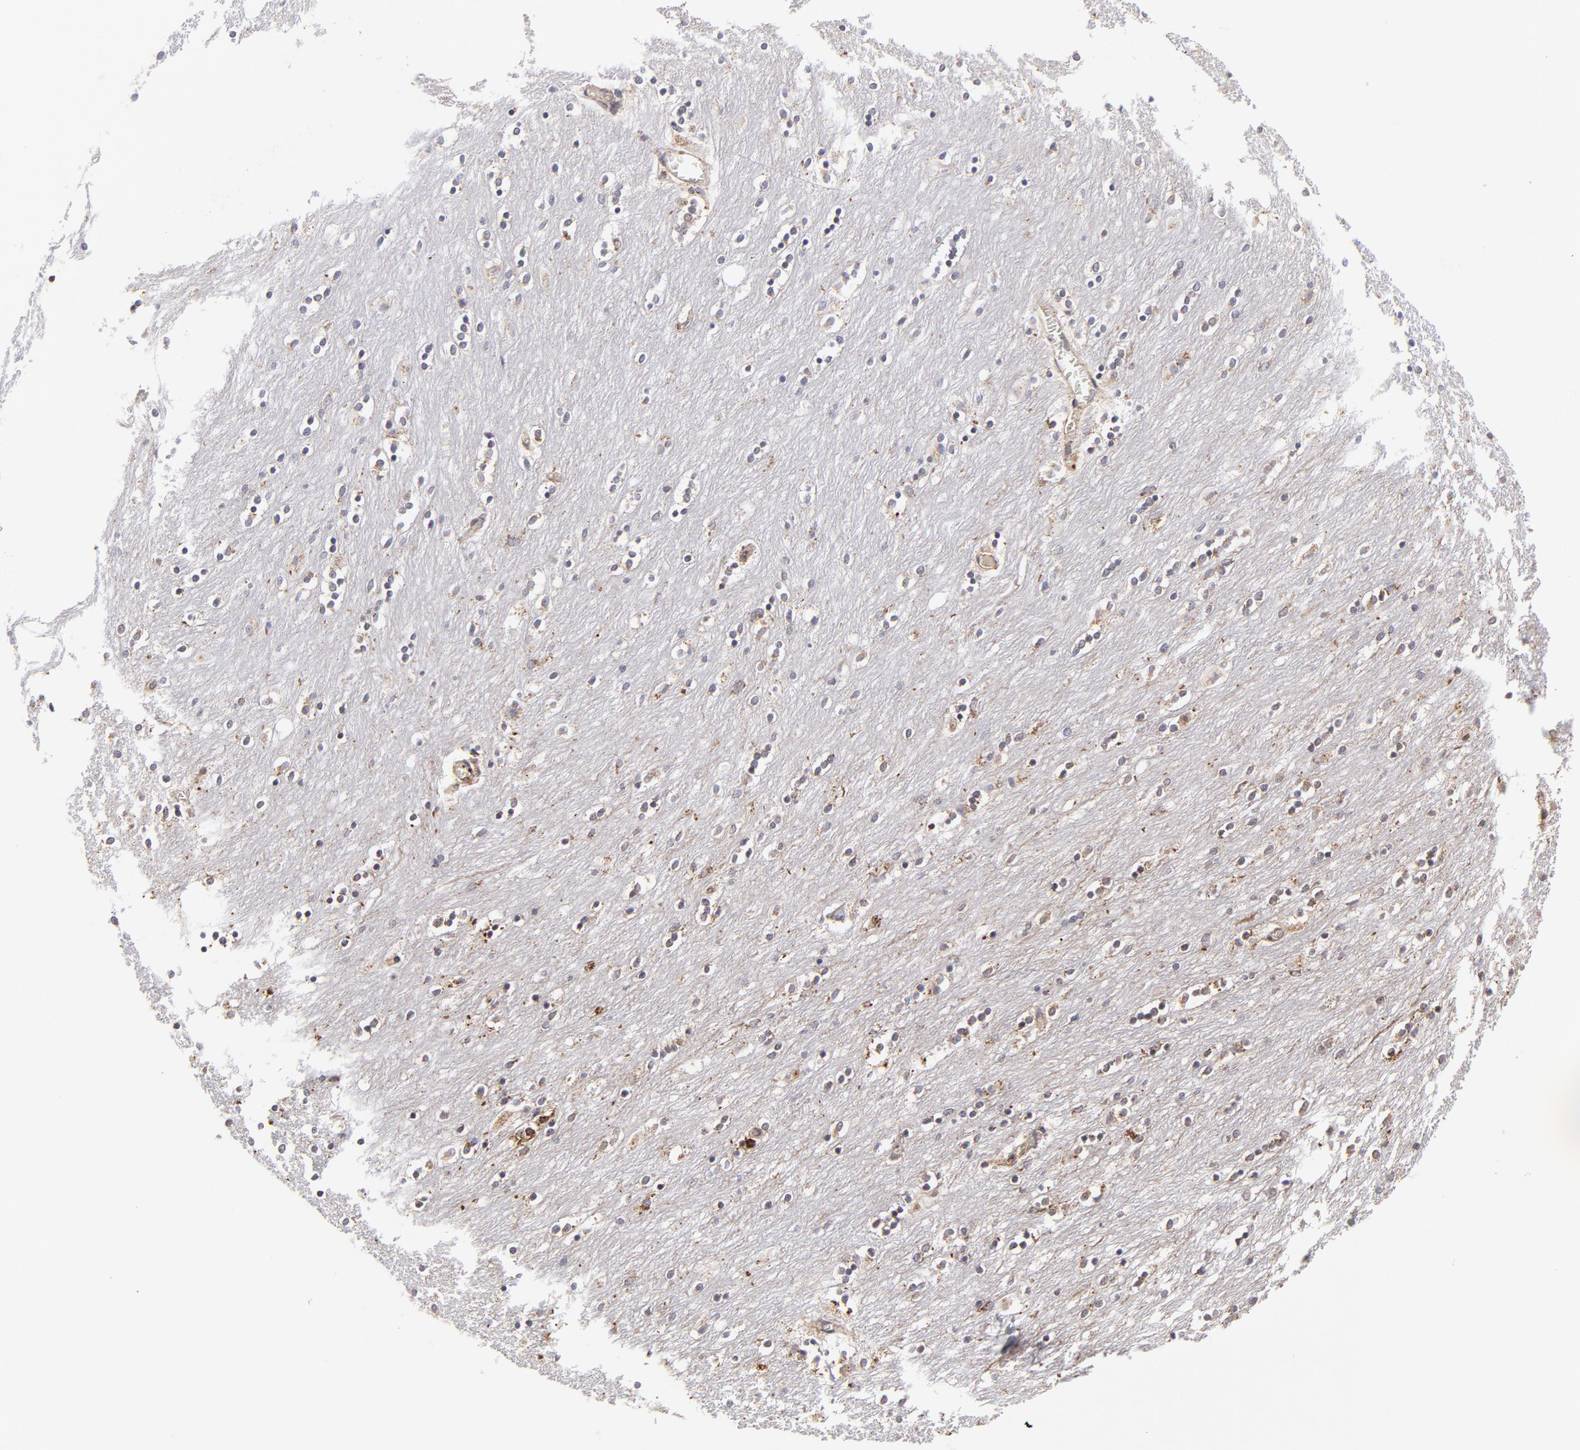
{"staining": {"intensity": "negative", "quantity": "none", "location": "none"}, "tissue": "caudate", "cell_type": "Glial cells", "image_type": "normal", "snomed": [{"axis": "morphology", "description": "Normal tissue, NOS"}, {"axis": "topography", "description": "Lateral ventricle wall"}], "caption": "DAB immunohistochemical staining of unremarkable human caudate displays no significant staining in glial cells.", "gene": "MAP2K7", "patient": {"sex": "female", "age": 54}}